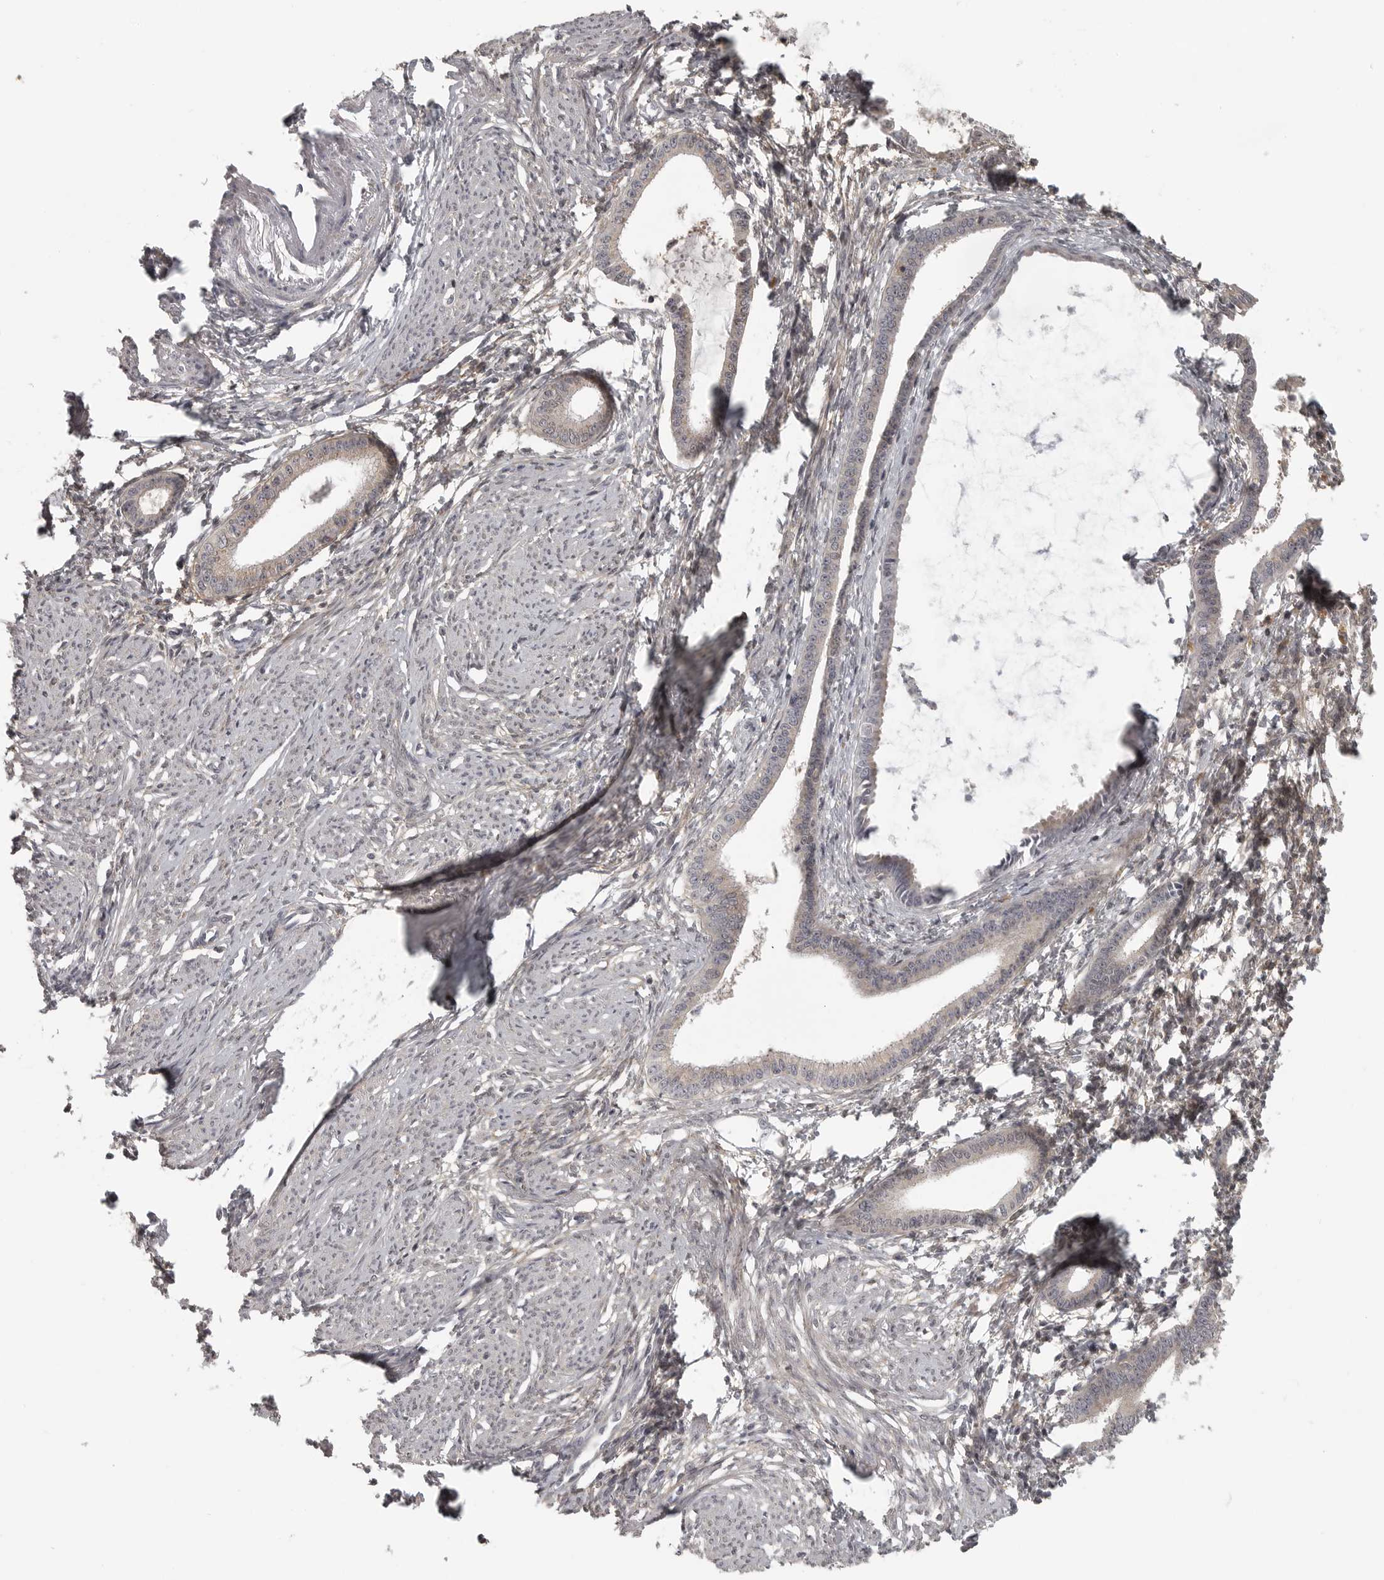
{"staining": {"intensity": "weak", "quantity": "25%-75%", "location": "nuclear"}, "tissue": "endometrium", "cell_type": "Cells in endometrial stroma", "image_type": "normal", "snomed": [{"axis": "morphology", "description": "Normal tissue, NOS"}, {"axis": "topography", "description": "Endometrium"}], "caption": "About 25%-75% of cells in endometrial stroma in normal endometrium exhibit weak nuclear protein expression as visualized by brown immunohistochemical staining.", "gene": "UROD", "patient": {"sex": "female", "age": 56}}